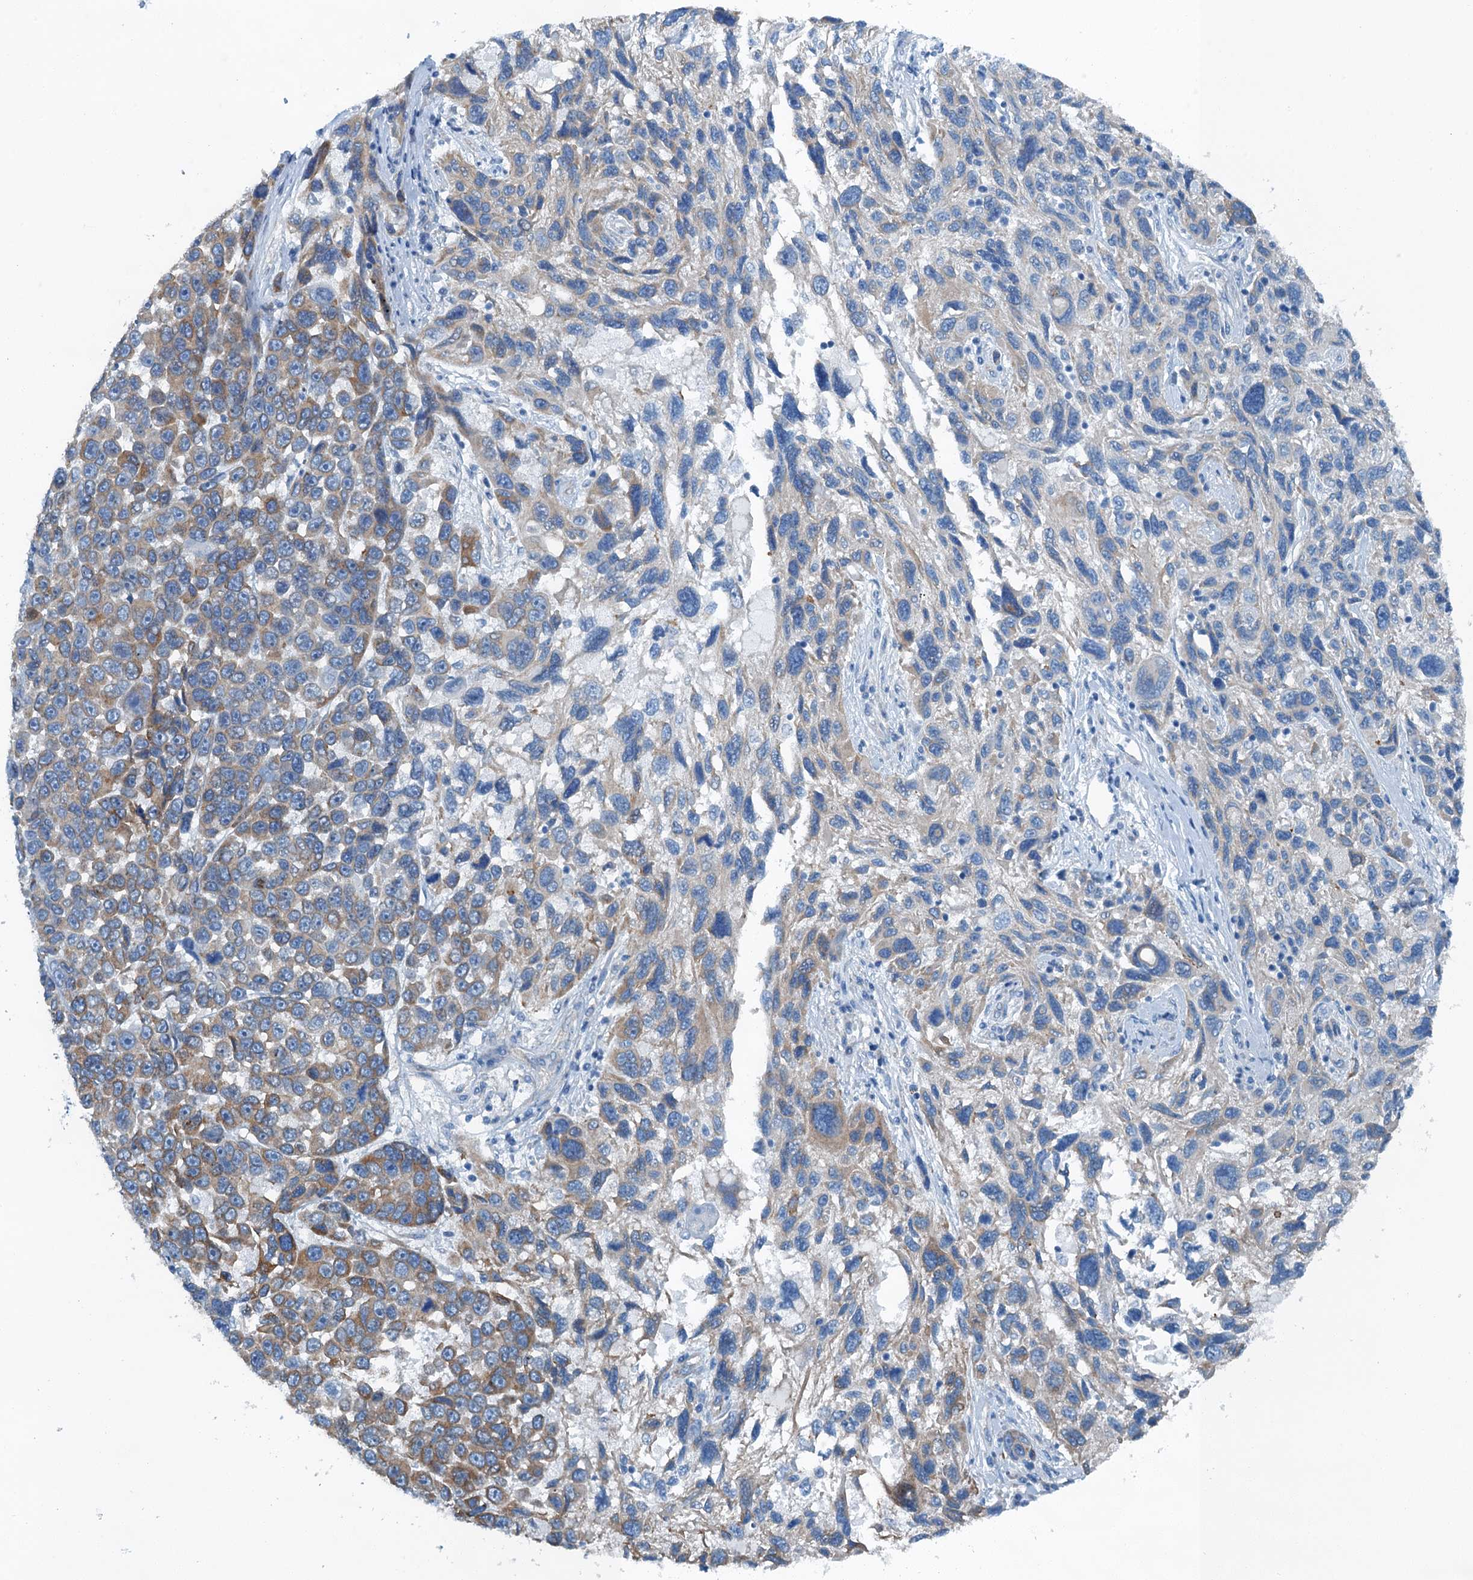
{"staining": {"intensity": "moderate", "quantity": "<25%", "location": "cytoplasmic/membranous"}, "tissue": "melanoma", "cell_type": "Tumor cells", "image_type": "cancer", "snomed": [{"axis": "morphology", "description": "Malignant melanoma, NOS"}, {"axis": "topography", "description": "Skin"}], "caption": "Protein staining of melanoma tissue shows moderate cytoplasmic/membranous expression in approximately <25% of tumor cells. (IHC, brightfield microscopy, high magnification).", "gene": "TMOD2", "patient": {"sex": "male", "age": 53}}